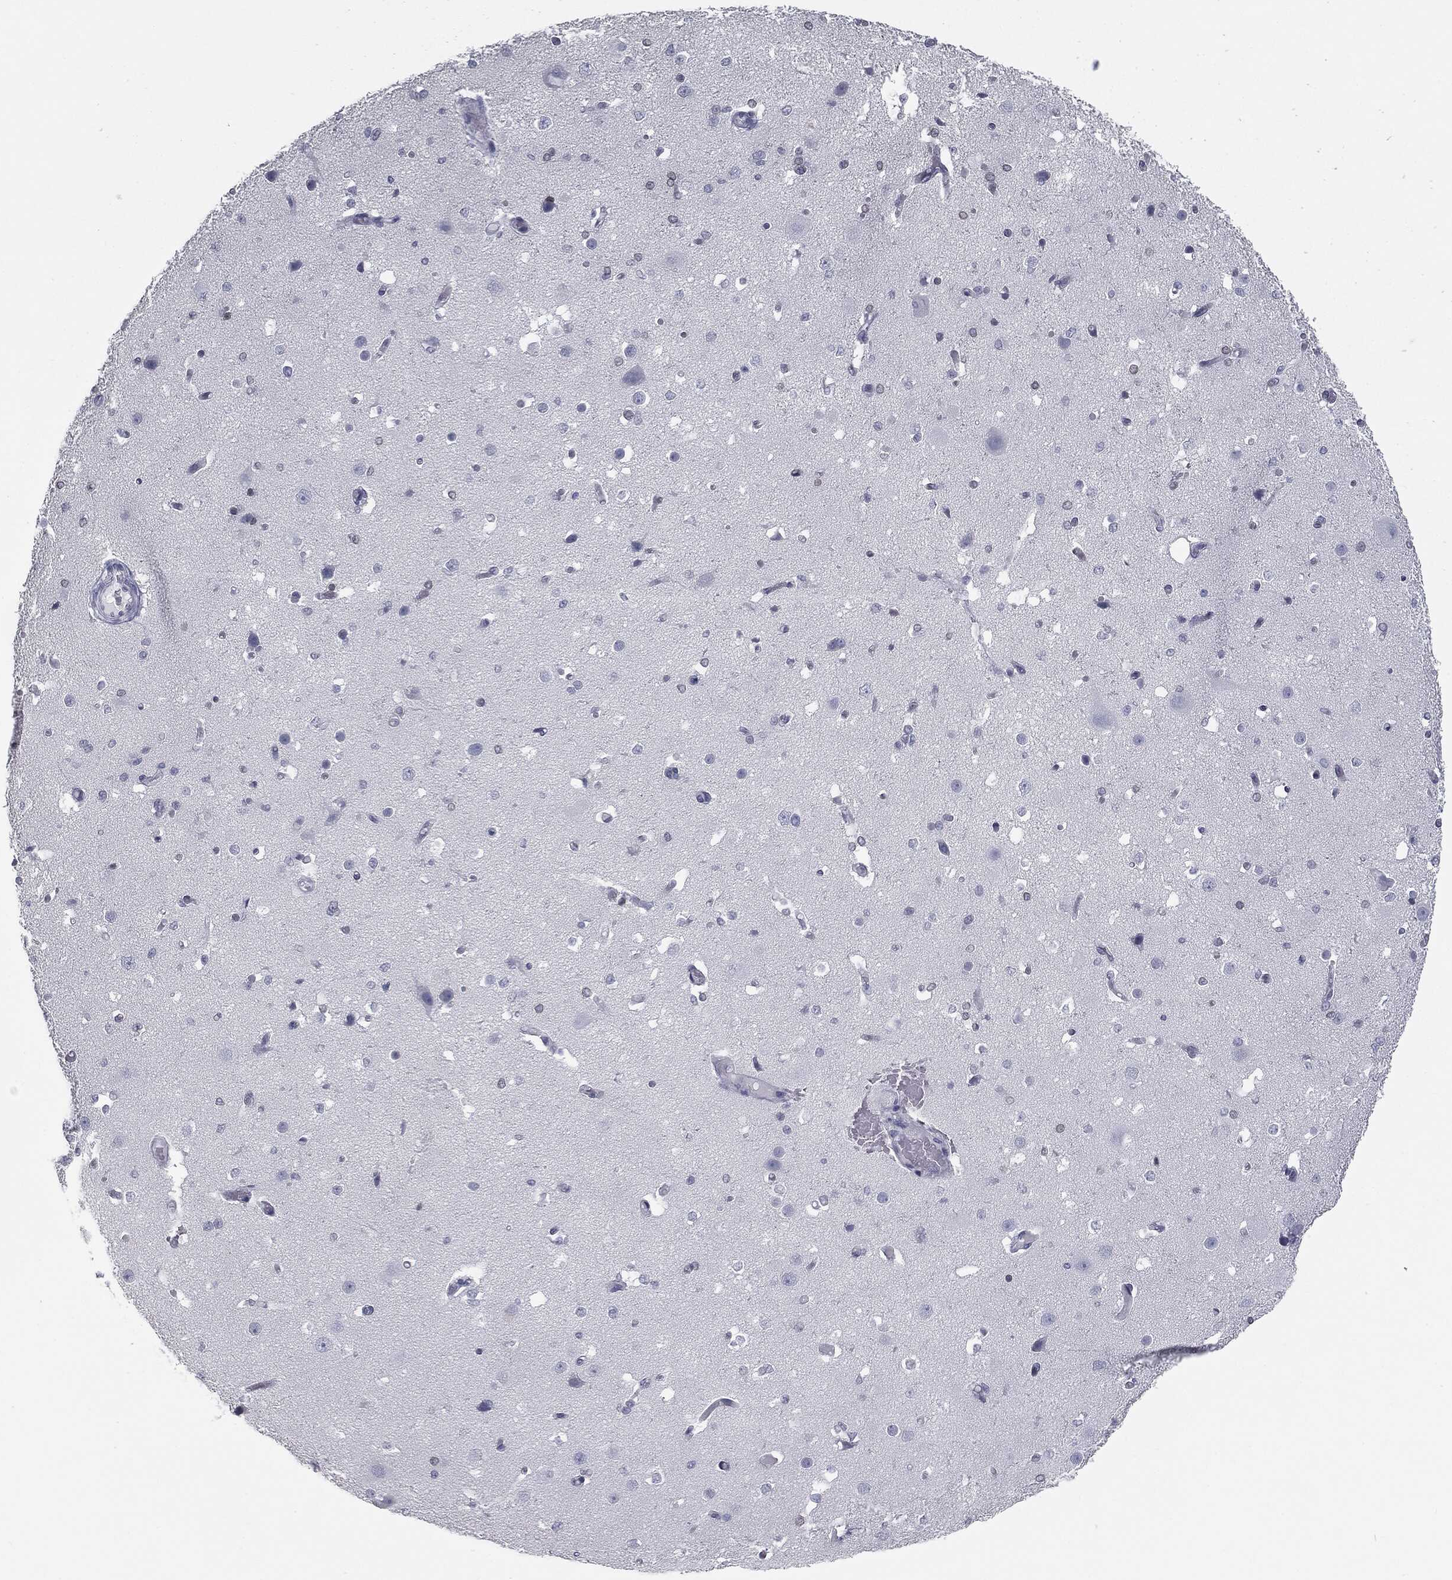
{"staining": {"intensity": "negative", "quantity": "none", "location": "none"}, "tissue": "cerebral cortex", "cell_type": "Endothelial cells", "image_type": "normal", "snomed": [{"axis": "morphology", "description": "Normal tissue, NOS"}, {"axis": "morphology", "description": "Inflammation, NOS"}, {"axis": "topography", "description": "Cerebral cortex"}], "caption": "DAB immunohistochemical staining of unremarkable human cerebral cortex demonstrates no significant staining in endothelial cells. (Stains: DAB (3,3'-diaminobenzidine) immunohistochemistry (IHC) with hematoxylin counter stain, Microscopy: brightfield microscopy at high magnification).", "gene": "ALDOB", "patient": {"sex": "male", "age": 6}}